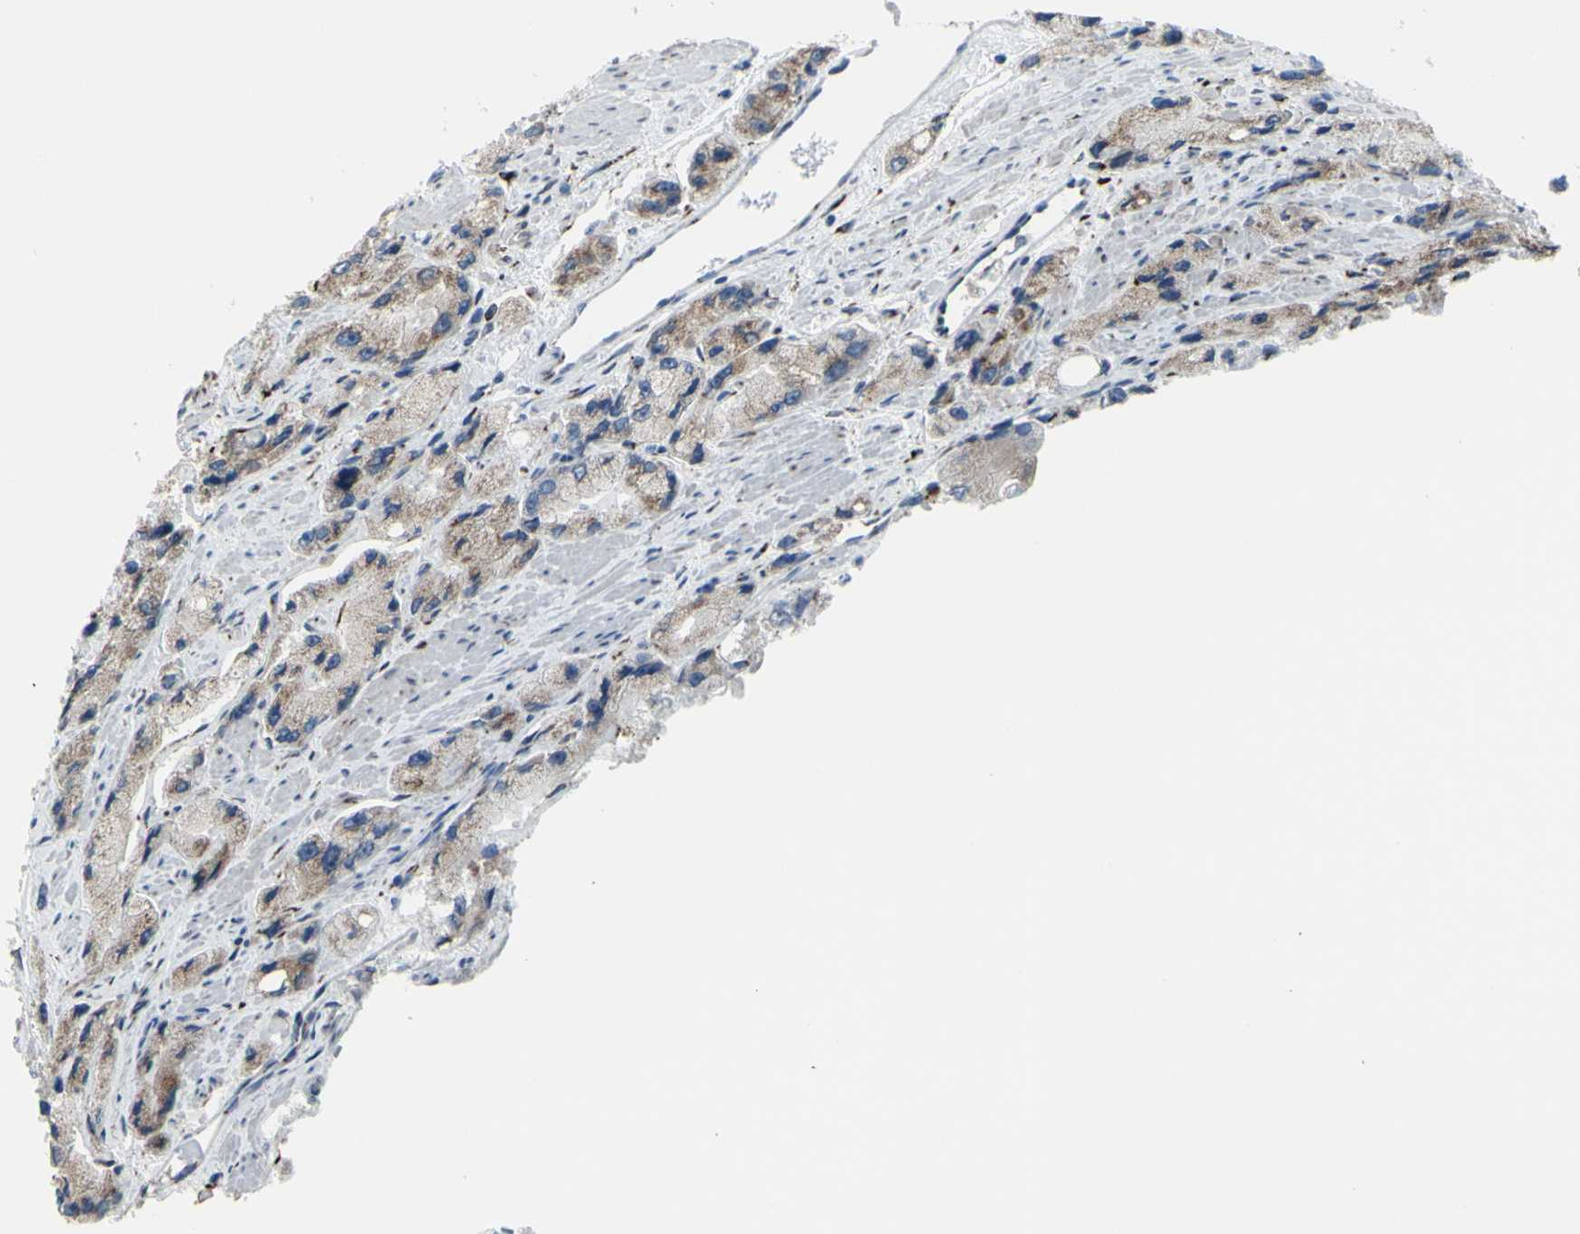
{"staining": {"intensity": "moderate", "quantity": ">75%", "location": "cytoplasmic/membranous"}, "tissue": "prostate cancer", "cell_type": "Tumor cells", "image_type": "cancer", "snomed": [{"axis": "morphology", "description": "Adenocarcinoma, High grade"}, {"axis": "topography", "description": "Prostate"}], "caption": "Immunohistochemistry (DAB) staining of human prostate high-grade adenocarcinoma demonstrates moderate cytoplasmic/membranous protein expression in about >75% of tumor cells.", "gene": "GLG1", "patient": {"sex": "male", "age": 58}}